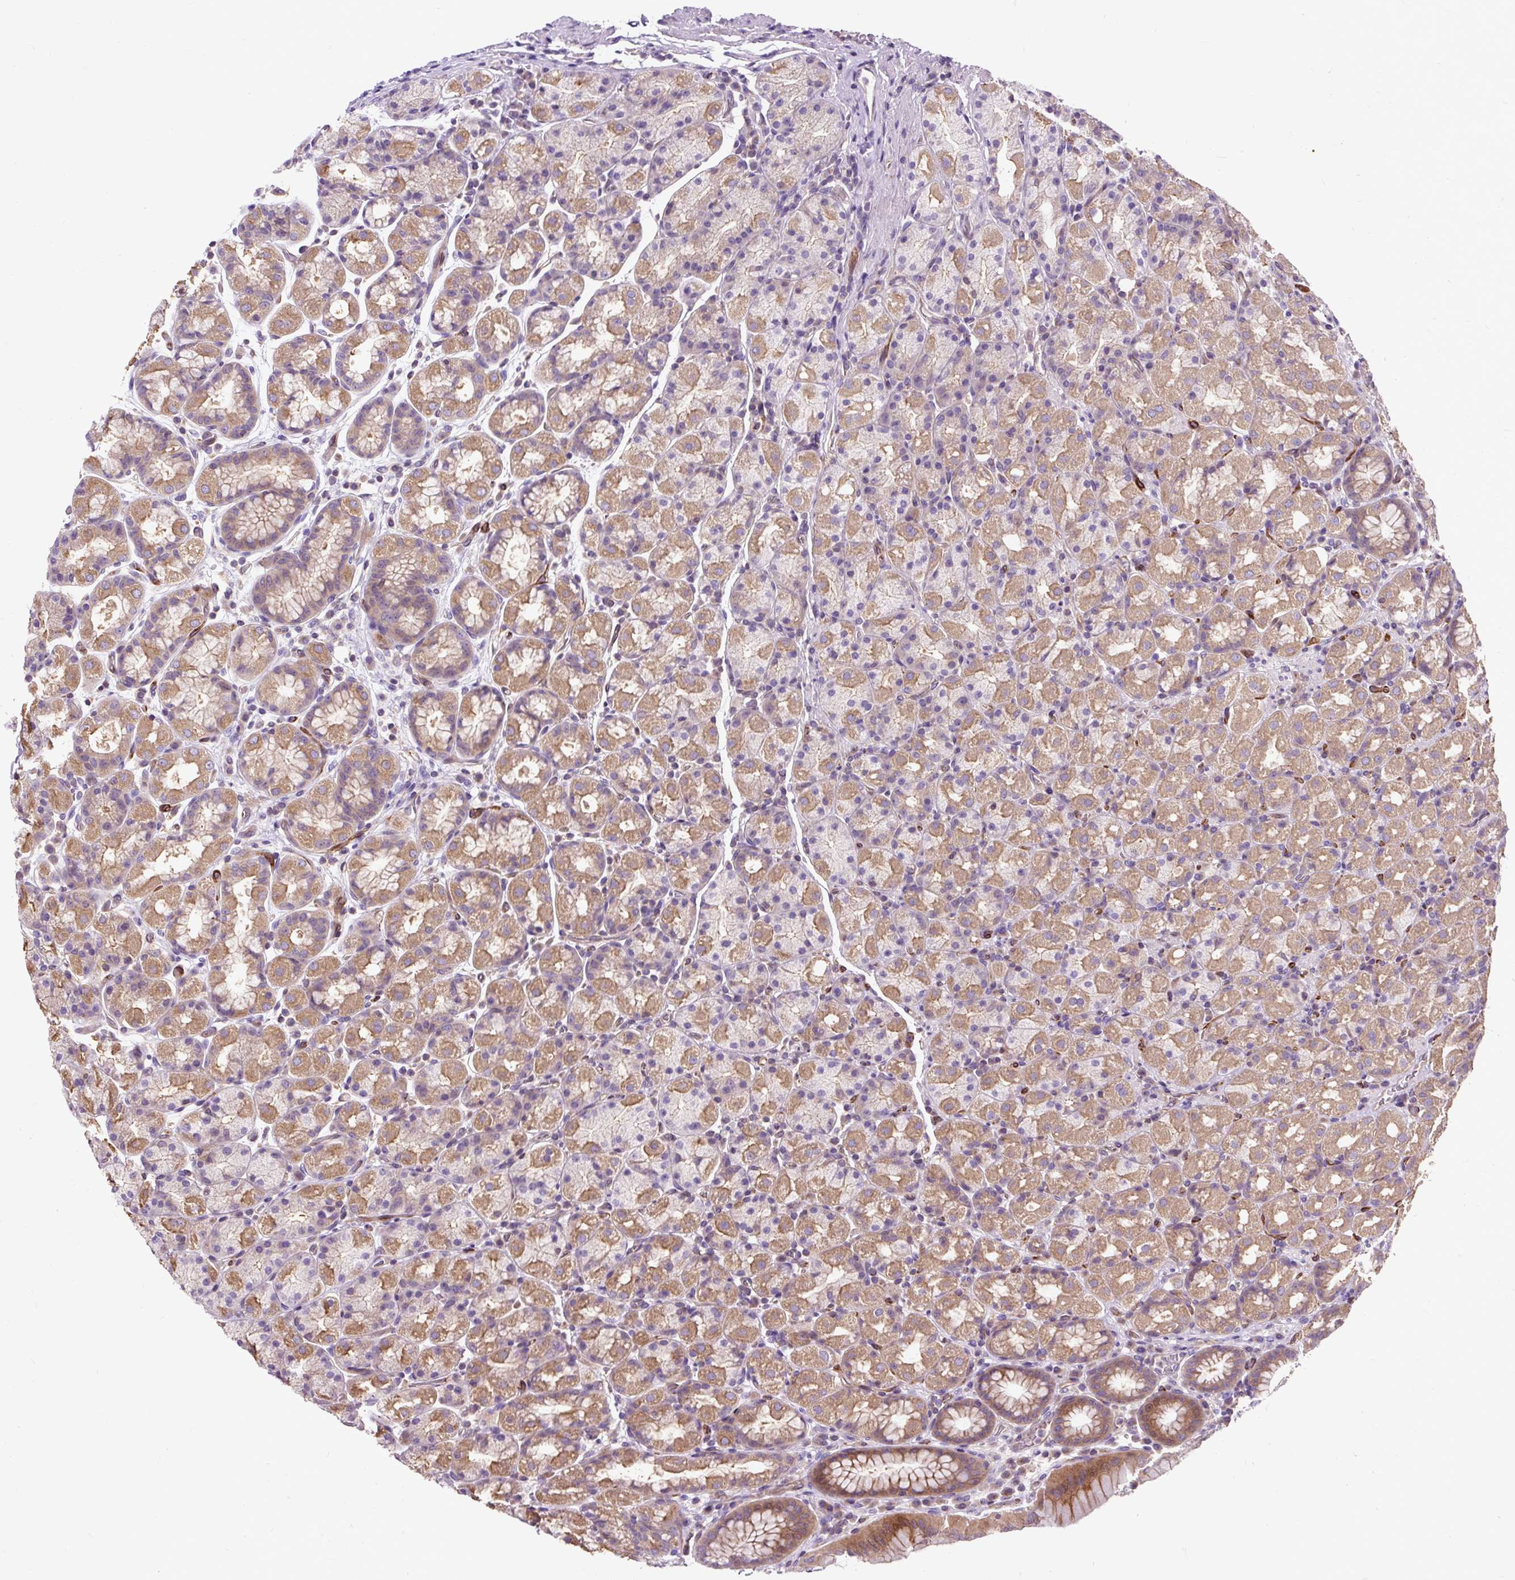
{"staining": {"intensity": "moderate", "quantity": "25%-75%", "location": "cytoplasmic/membranous"}, "tissue": "stomach", "cell_type": "Glandular cells", "image_type": "normal", "snomed": [{"axis": "morphology", "description": "Normal tissue, NOS"}, {"axis": "topography", "description": "Stomach, upper"}, {"axis": "topography", "description": "Stomach"}], "caption": "High-magnification brightfield microscopy of normal stomach stained with DAB (brown) and counterstained with hematoxylin (blue). glandular cells exhibit moderate cytoplasmic/membranous staining is seen in approximately25%-75% of cells. The staining is performed using DAB brown chromogen to label protein expression. The nuclei are counter-stained blue using hematoxylin.", "gene": "PCDHGB3", "patient": {"sex": "male", "age": 68}}